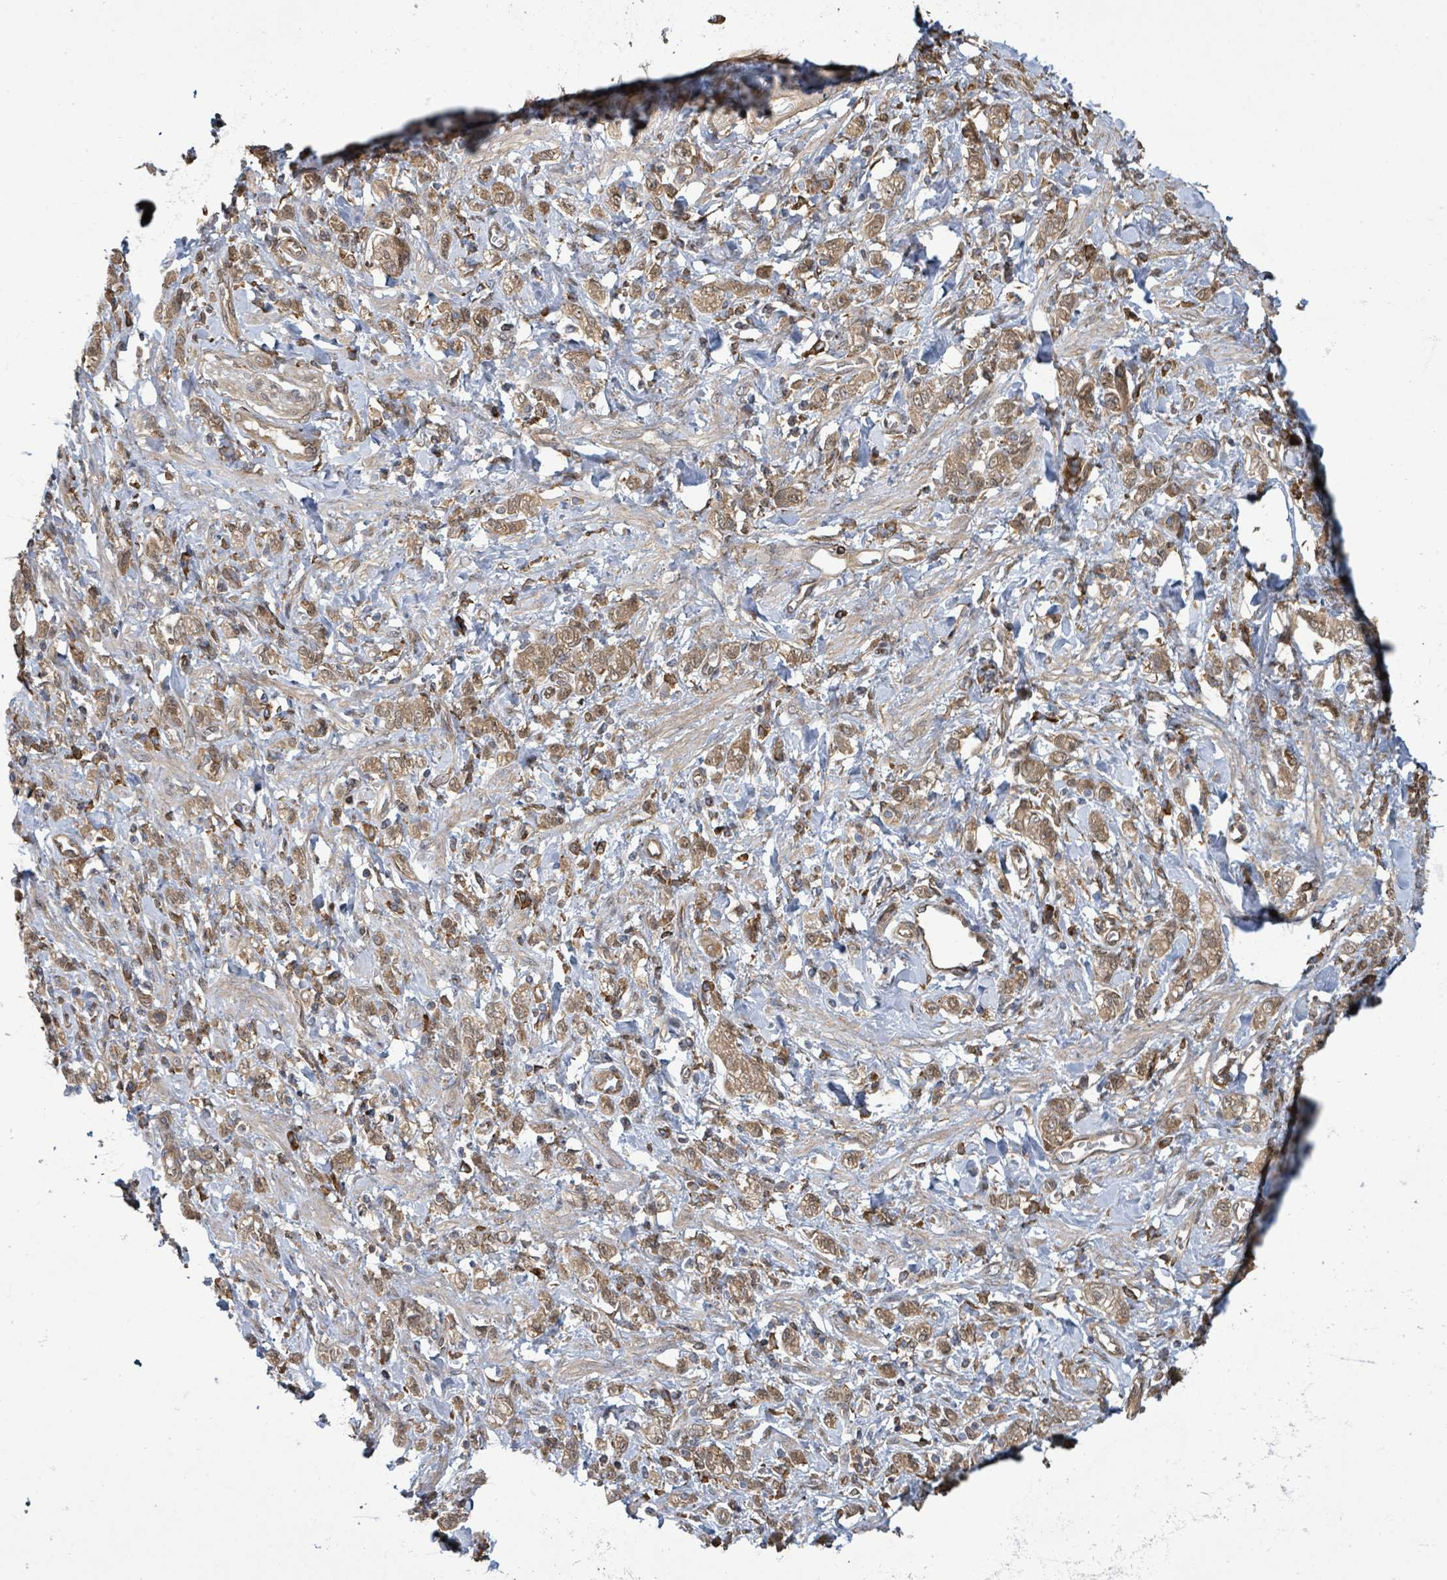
{"staining": {"intensity": "moderate", "quantity": ">75%", "location": "cytoplasmic/membranous"}, "tissue": "stomach cancer", "cell_type": "Tumor cells", "image_type": "cancer", "snomed": [{"axis": "morphology", "description": "Adenocarcinoma, NOS"}, {"axis": "topography", "description": "Stomach"}], "caption": "A micrograph of human stomach cancer stained for a protein exhibits moderate cytoplasmic/membranous brown staining in tumor cells.", "gene": "ARPIN", "patient": {"sex": "male", "age": 77}}